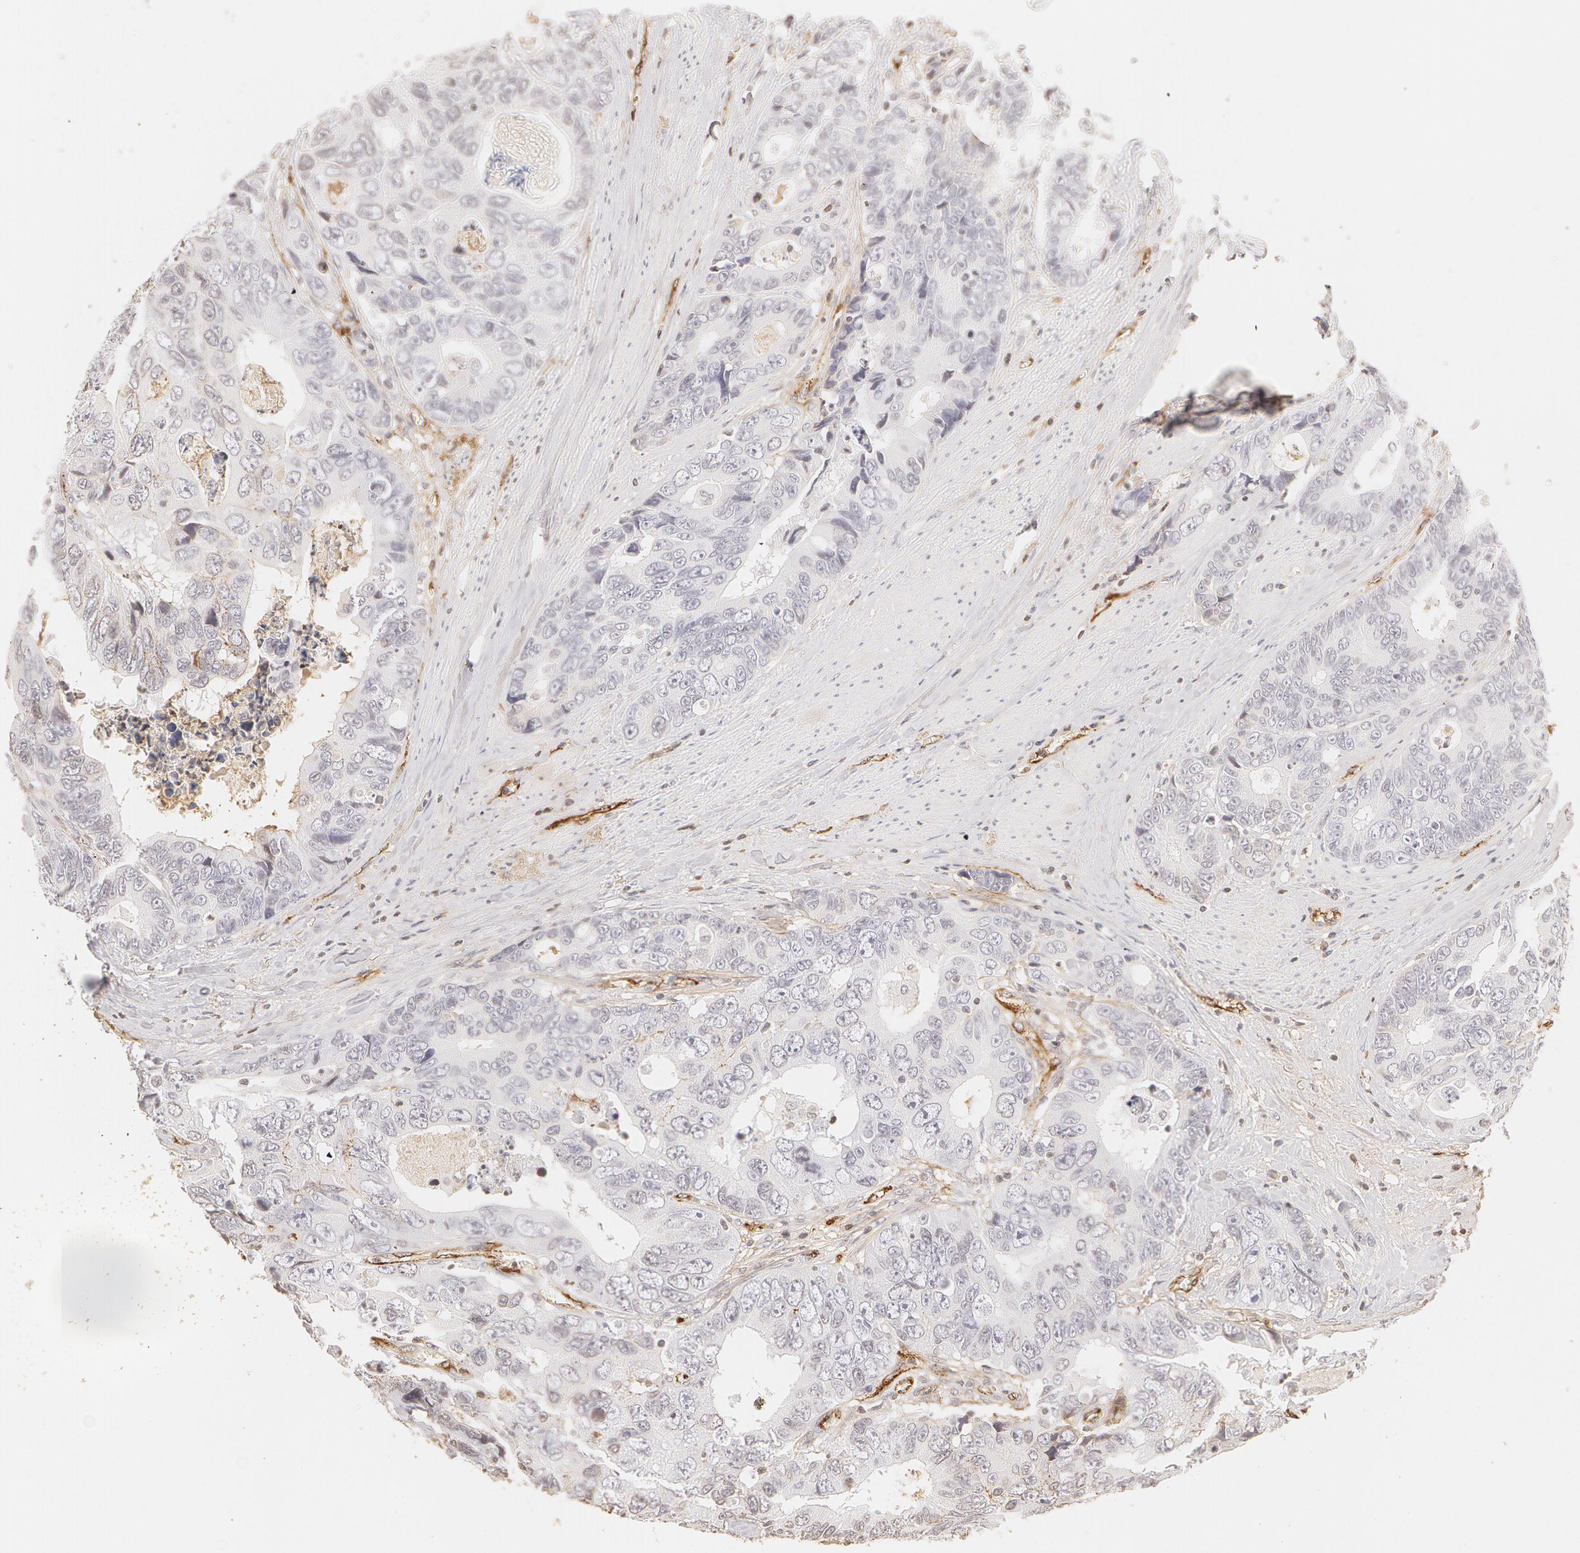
{"staining": {"intensity": "negative", "quantity": "none", "location": "none"}, "tissue": "colorectal cancer", "cell_type": "Tumor cells", "image_type": "cancer", "snomed": [{"axis": "morphology", "description": "Adenocarcinoma, NOS"}, {"axis": "topography", "description": "Rectum"}], "caption": "Immunohistochemistry (IHC) histopathology image of neoplastic tissue: adenocarcinoma (colorectal) stained with DAB displays no significant protein expression in tumor cells. Brightfield microscopy of IHC stained with DAB (3,3'-diaminobenzidine) (brown) and hematoxylin (blue), captured at high magnification.", "gene": "VWF", "patient": {"sex": "female", "age": 67}}